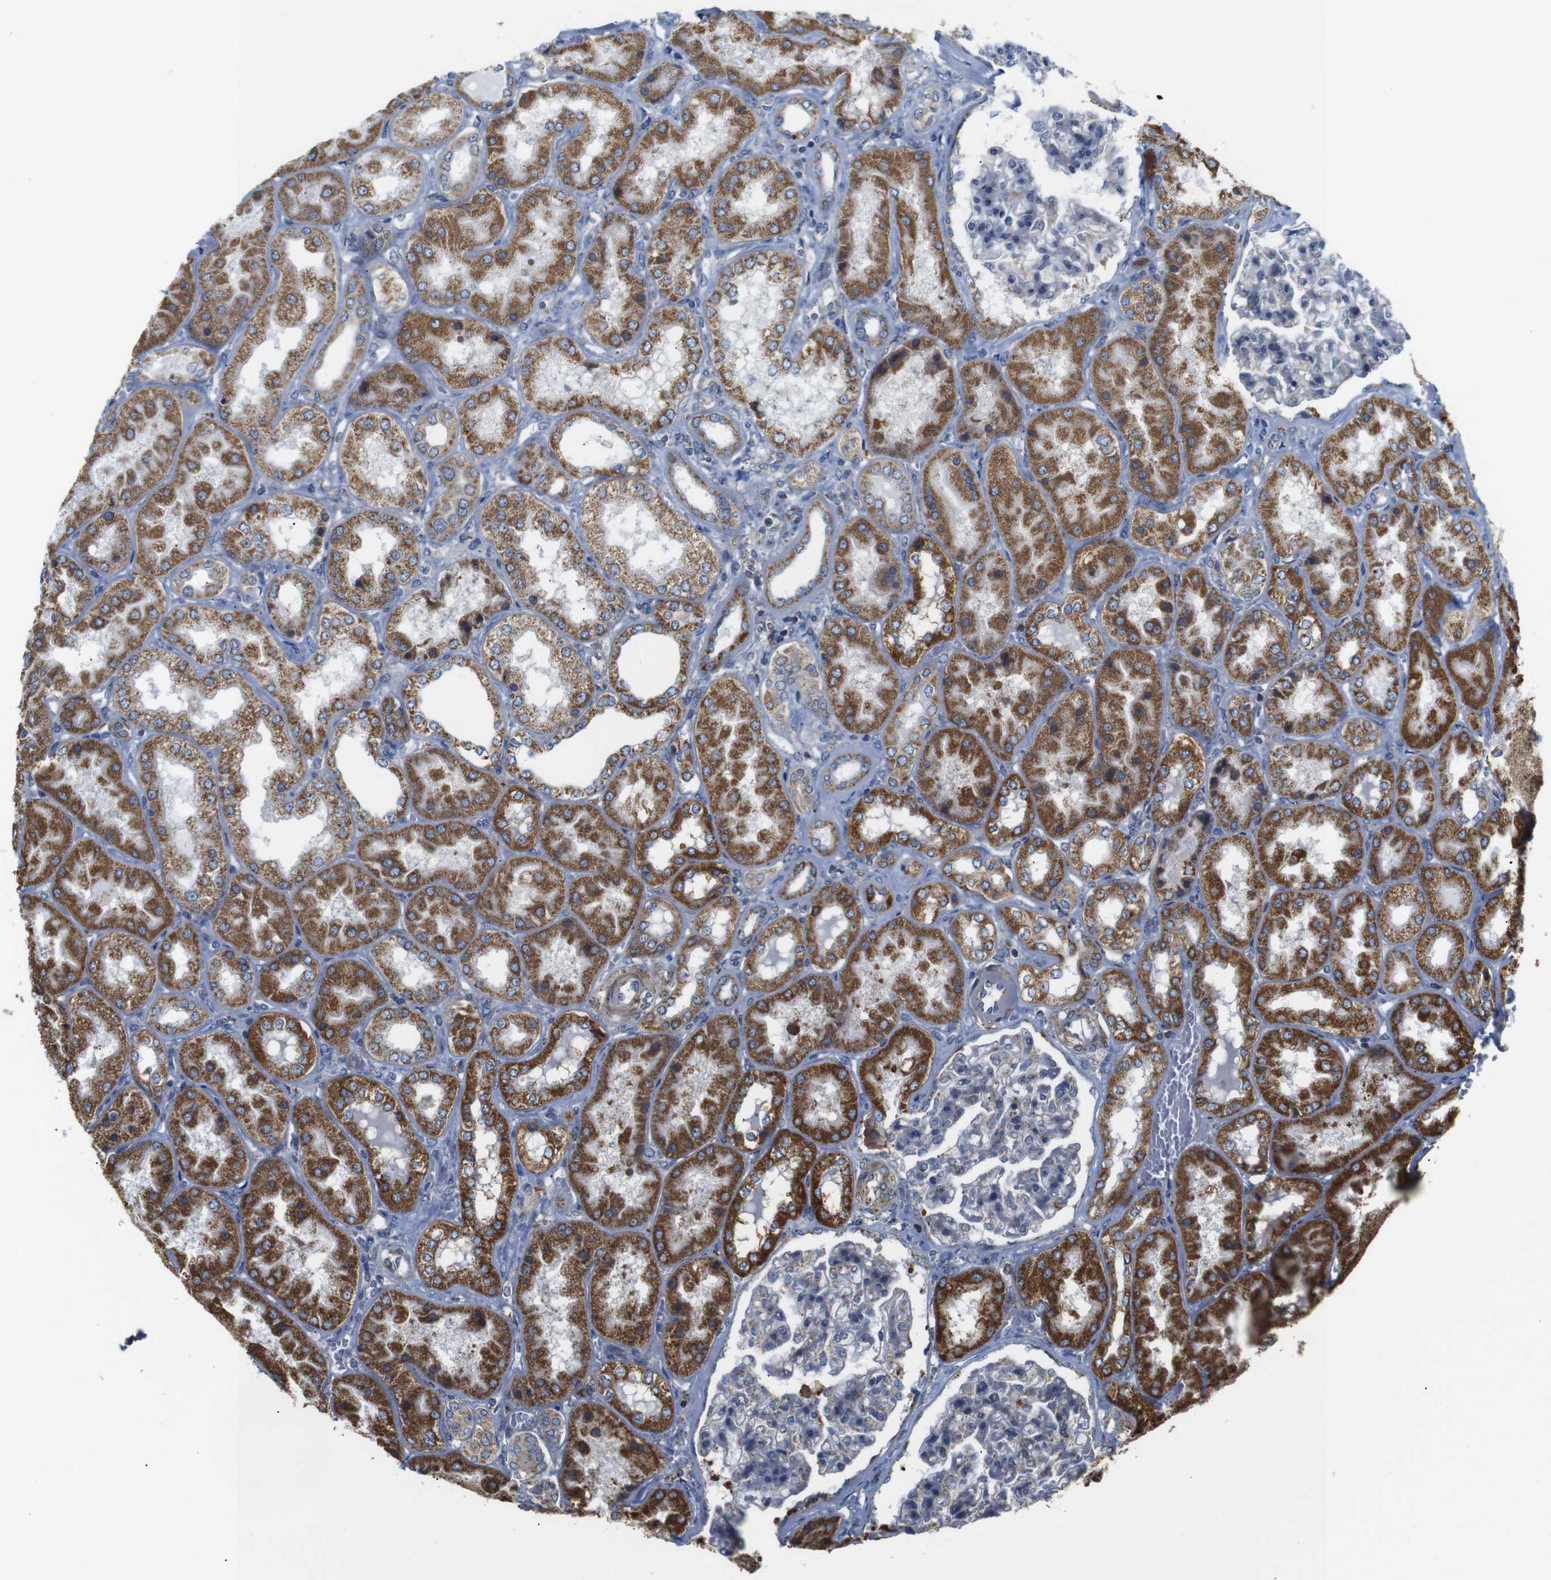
{"staining": {"intensity": "weak", "quantity": "<25%", "location": "cytoplasmic/membranous"}, "tissue": "kidney", "cell_type": "Cells in glomeruli", "image_type": "normal", "snomed": [{"axis": "morphology", "description": "Normal tissue, NOS"}, {"axis": "topography", "description": "Kidney"}], "caption": "An IHC photomicrograph of unremarkable kidney is shown. There is no staining in cells in glomeruli of kidney. (Brightfield microscopy of DAB (3,3'-diaminobenzidine) immunohistochemistry (IHC) at high magnification).", "gene": "FAM171B", "patient": {"sex": "female", "age": 56}}